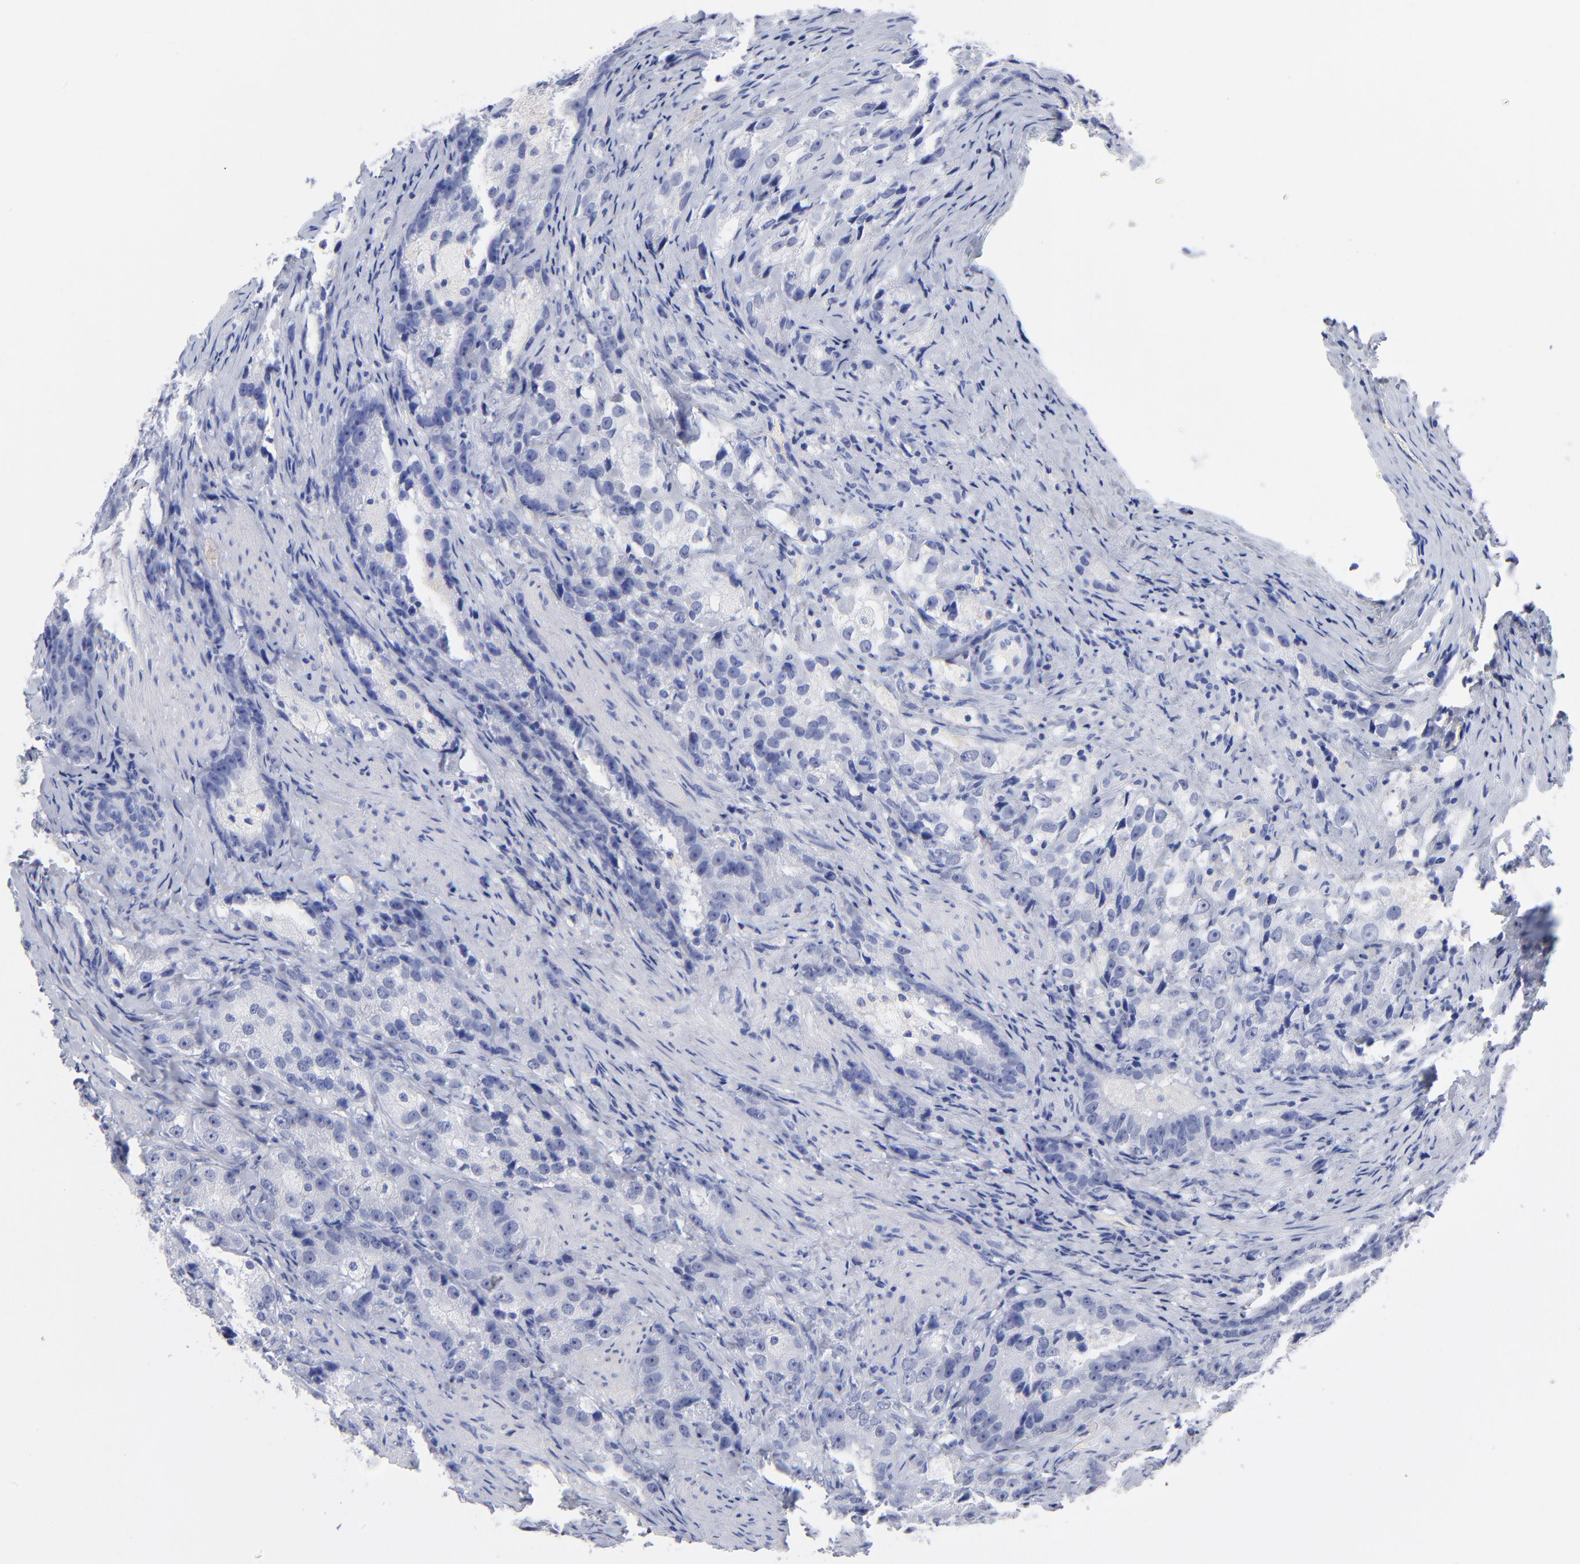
{"staining": {"intensity": "negative", "quantity": "none", "location": "none"}, "tissue": "prostate cancer", "cell_type": "Tumor cells", "image_type": "cancer", "snomed": [{"axis": "morphology", "description": "Adenocarcinoma, High grade"}, {"axis": "topography", "description": "Prostate"}], "caption": "Micrograph shows no protein positivity in tumor cells of prostate adenocarcinoma (high-grade) tissue.", "gene": "ACY1", "patient": {"sex": "male", "age": 63}}